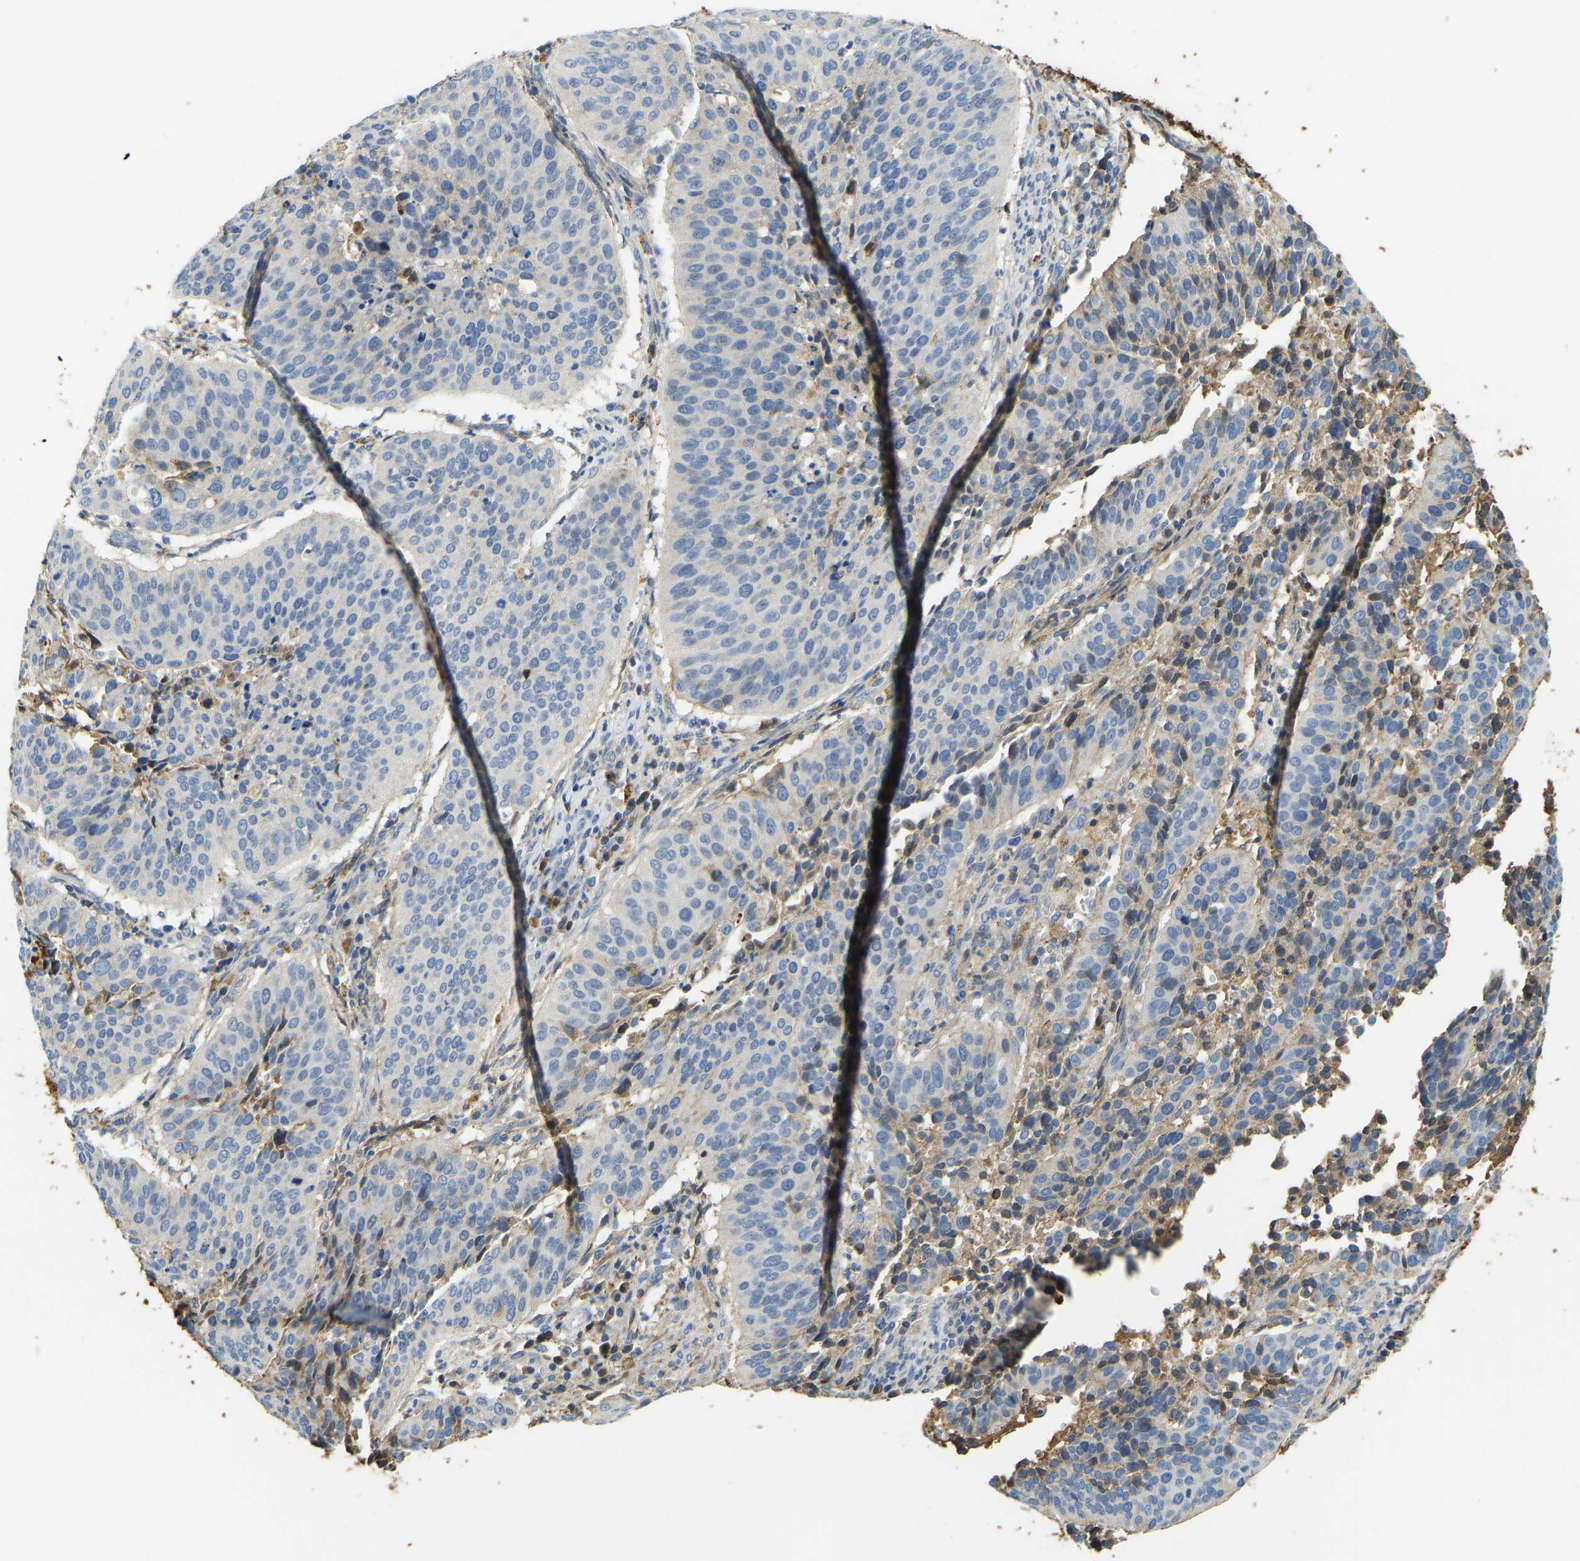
{"staining": {"intensity": "negative", "quantity": "none", "location": "none"}, "tissue": "cervical cancer", "cell_type": "Tumor cells", "image_type": "cancer", "snomed": [{"axis": "morphology", "description": "Normal tissue, NOS"}, {"axis": "morphology", "description": "Squamous cell carcinoma, NOS"}, {"axis": "topography", "description": "Cervix"}], "caption": "Photomicrograph shows no protein staining in tumor cells of squamous cell carcinoma (cervical) tissue.", "gene": "THBS4", "patient": {"sex": "female", "age": 39}}